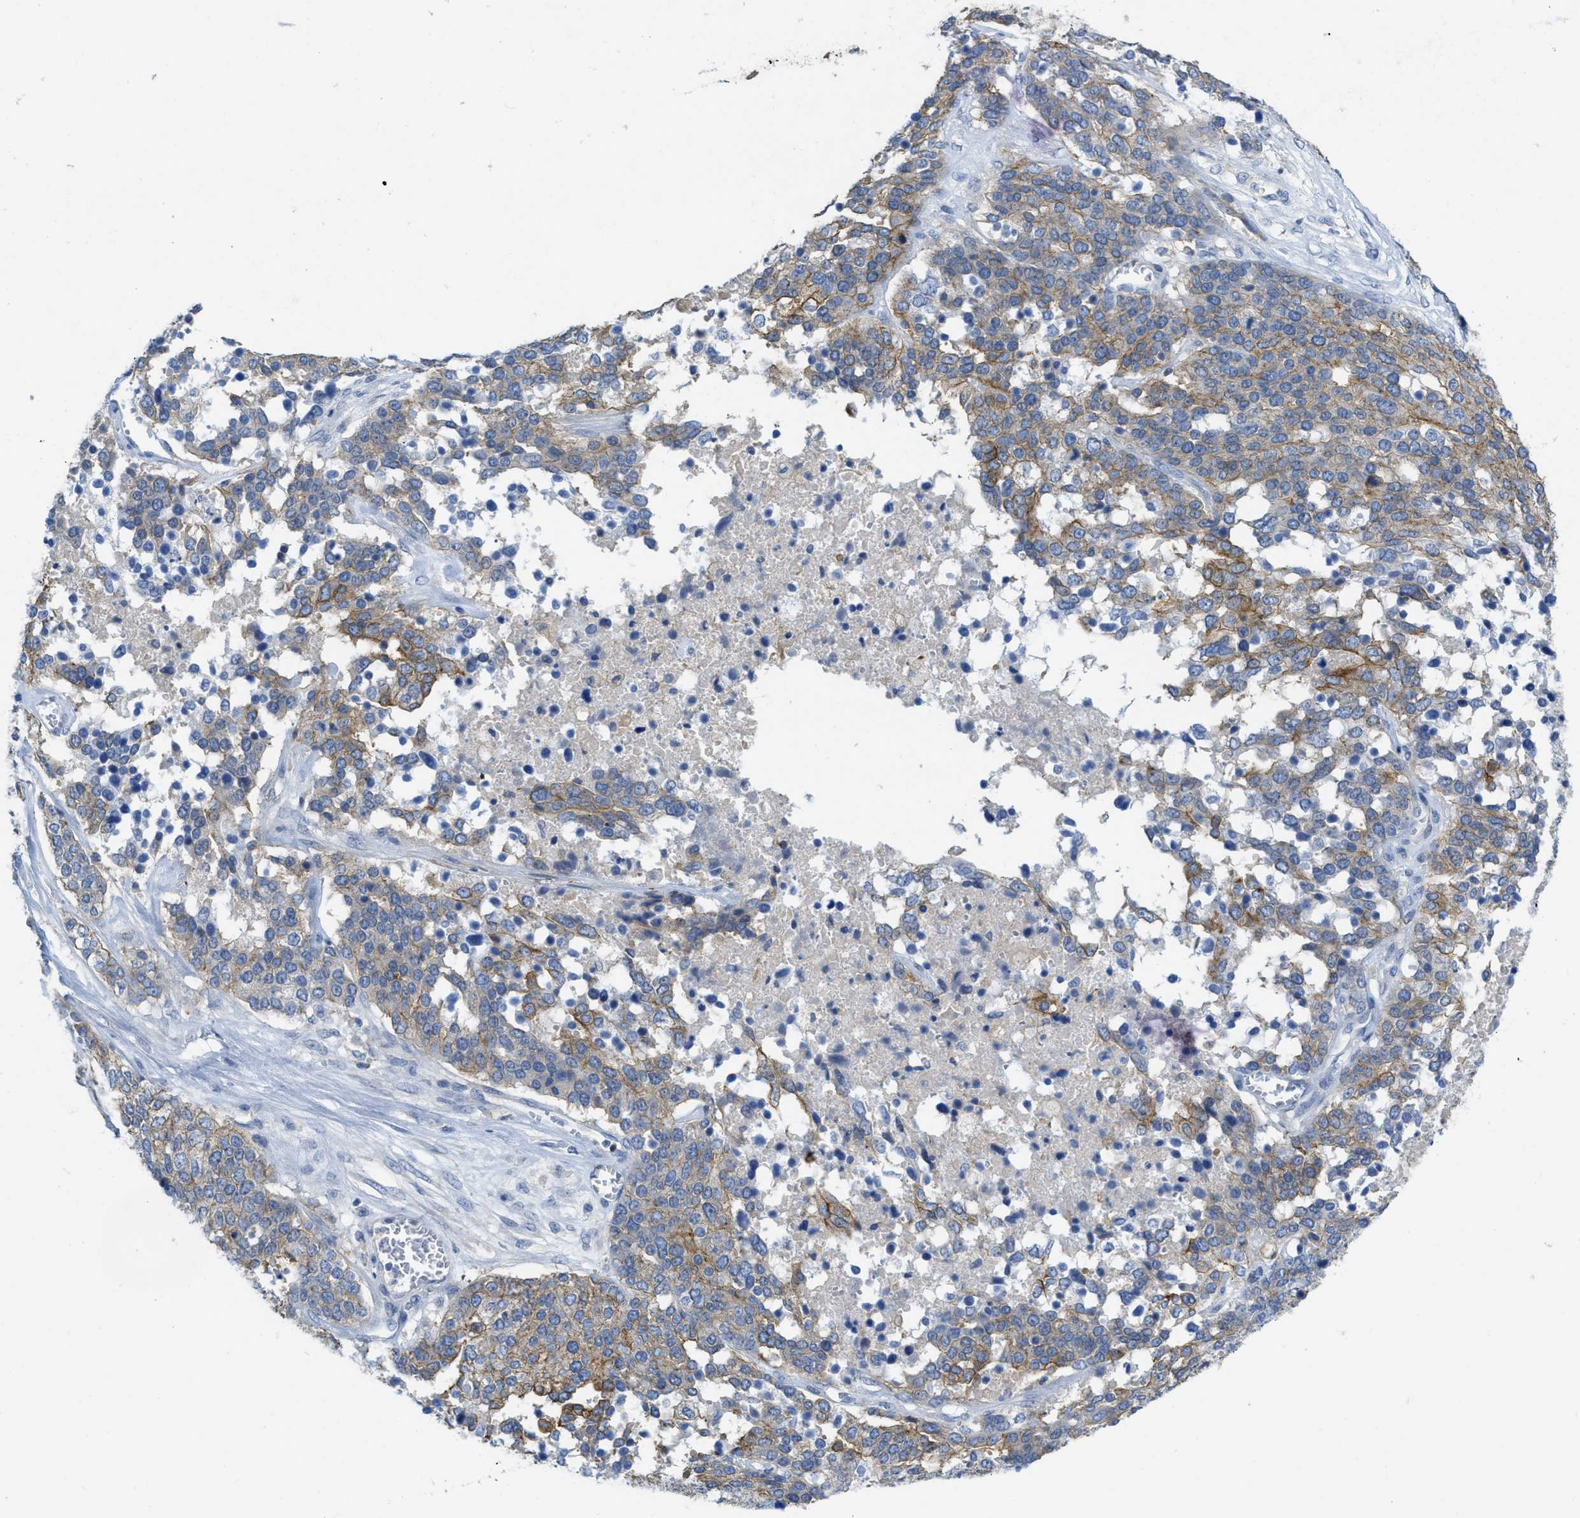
{"staining": {"intensity": "moderate", "quantity": ">75%", "location": "cytoplasmic/membranous"}, "tissue": "ovarian cancer", "cell_type": "Tumor cells", "image_type": "cancer", "snomed": [{"axis": "morphology", "description": "Cystadenocarcinoma, serous, NOS"}, {"axis": "topography", "description": "Ovary"}], "caption": "Protein expression analysis of human serous cystadenocarcinoma (ovarian) reveals moderate cytoplasmic/membranous positivity in approximately >75% of tumor cells. The protein of interest is stained brown, and the nuclei are stained in blue (DAB (3,3'-diaminobenzidine) IHC with brightfield microscopy, high magnification).", "gene": "CNNM4", "patient": {"sex": "female", "age": 44}}